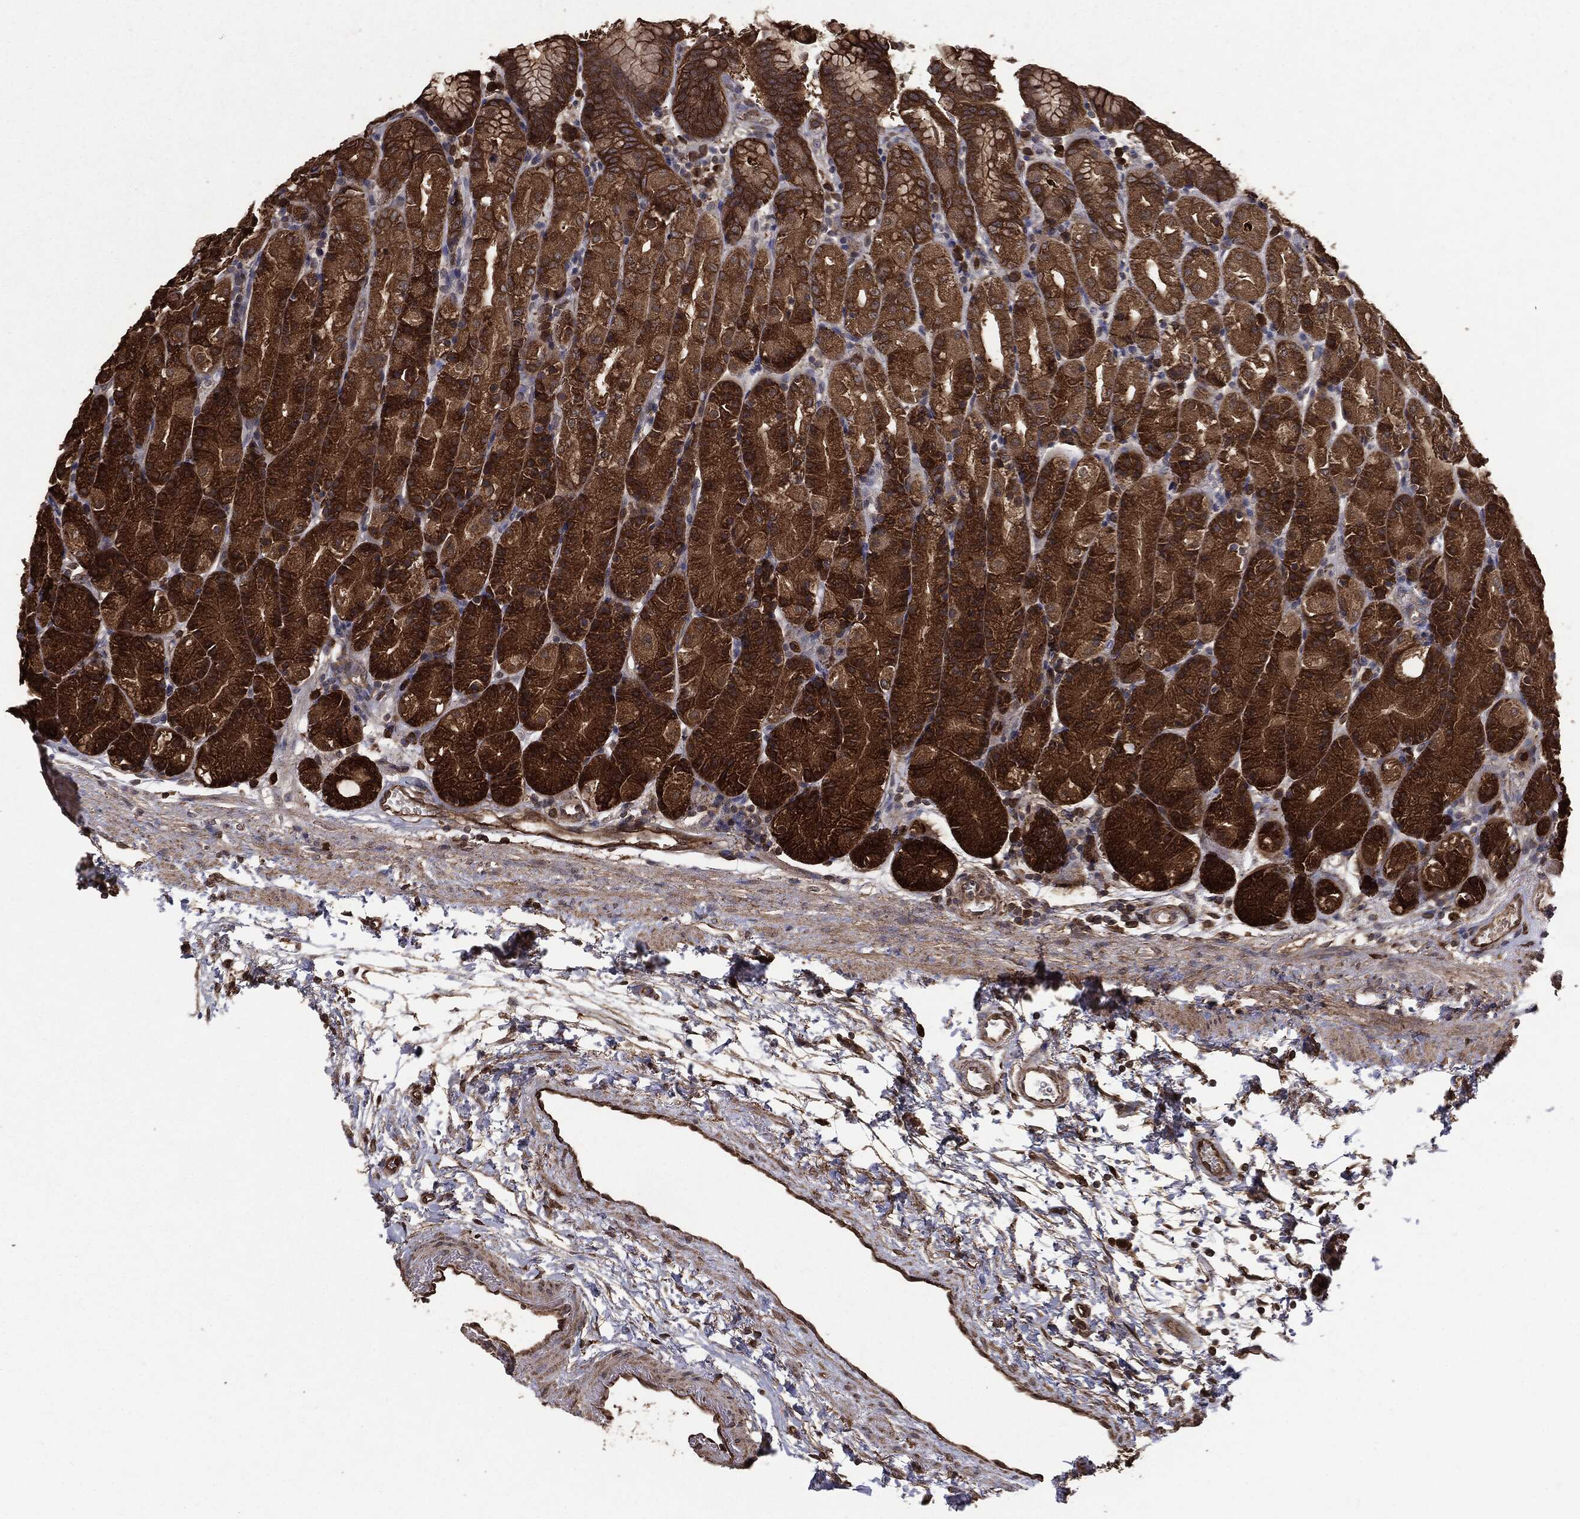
{"staining": {"intensity": "strong", "quantity": ">75%", "location": "cytoplasmic/membranous"}, "tissue": "stomach", "cell_type": "Glandular cells", "image_type": "normal", "snomed": [{"axis": "morphology", "description": "Normal tissue, NOS"}, {"axis": "morphology", "description": "Adenocarcinoma, NOS"}, {"axis": "topography", "description": "Stomach"}], "caption": "Brown immunohistochemical staining in normal human stomach demonstrates strong cytoplasmic/membranous positivity in about >75% of glandular cells. (Stains: DAB (3,3'-diaminobenzidine) in brown, nuclei in blue, Microscopy: brightfield microscopy at high magnification).", "gene": "NME1", "patient": {"sex": "female", "age": 81}}